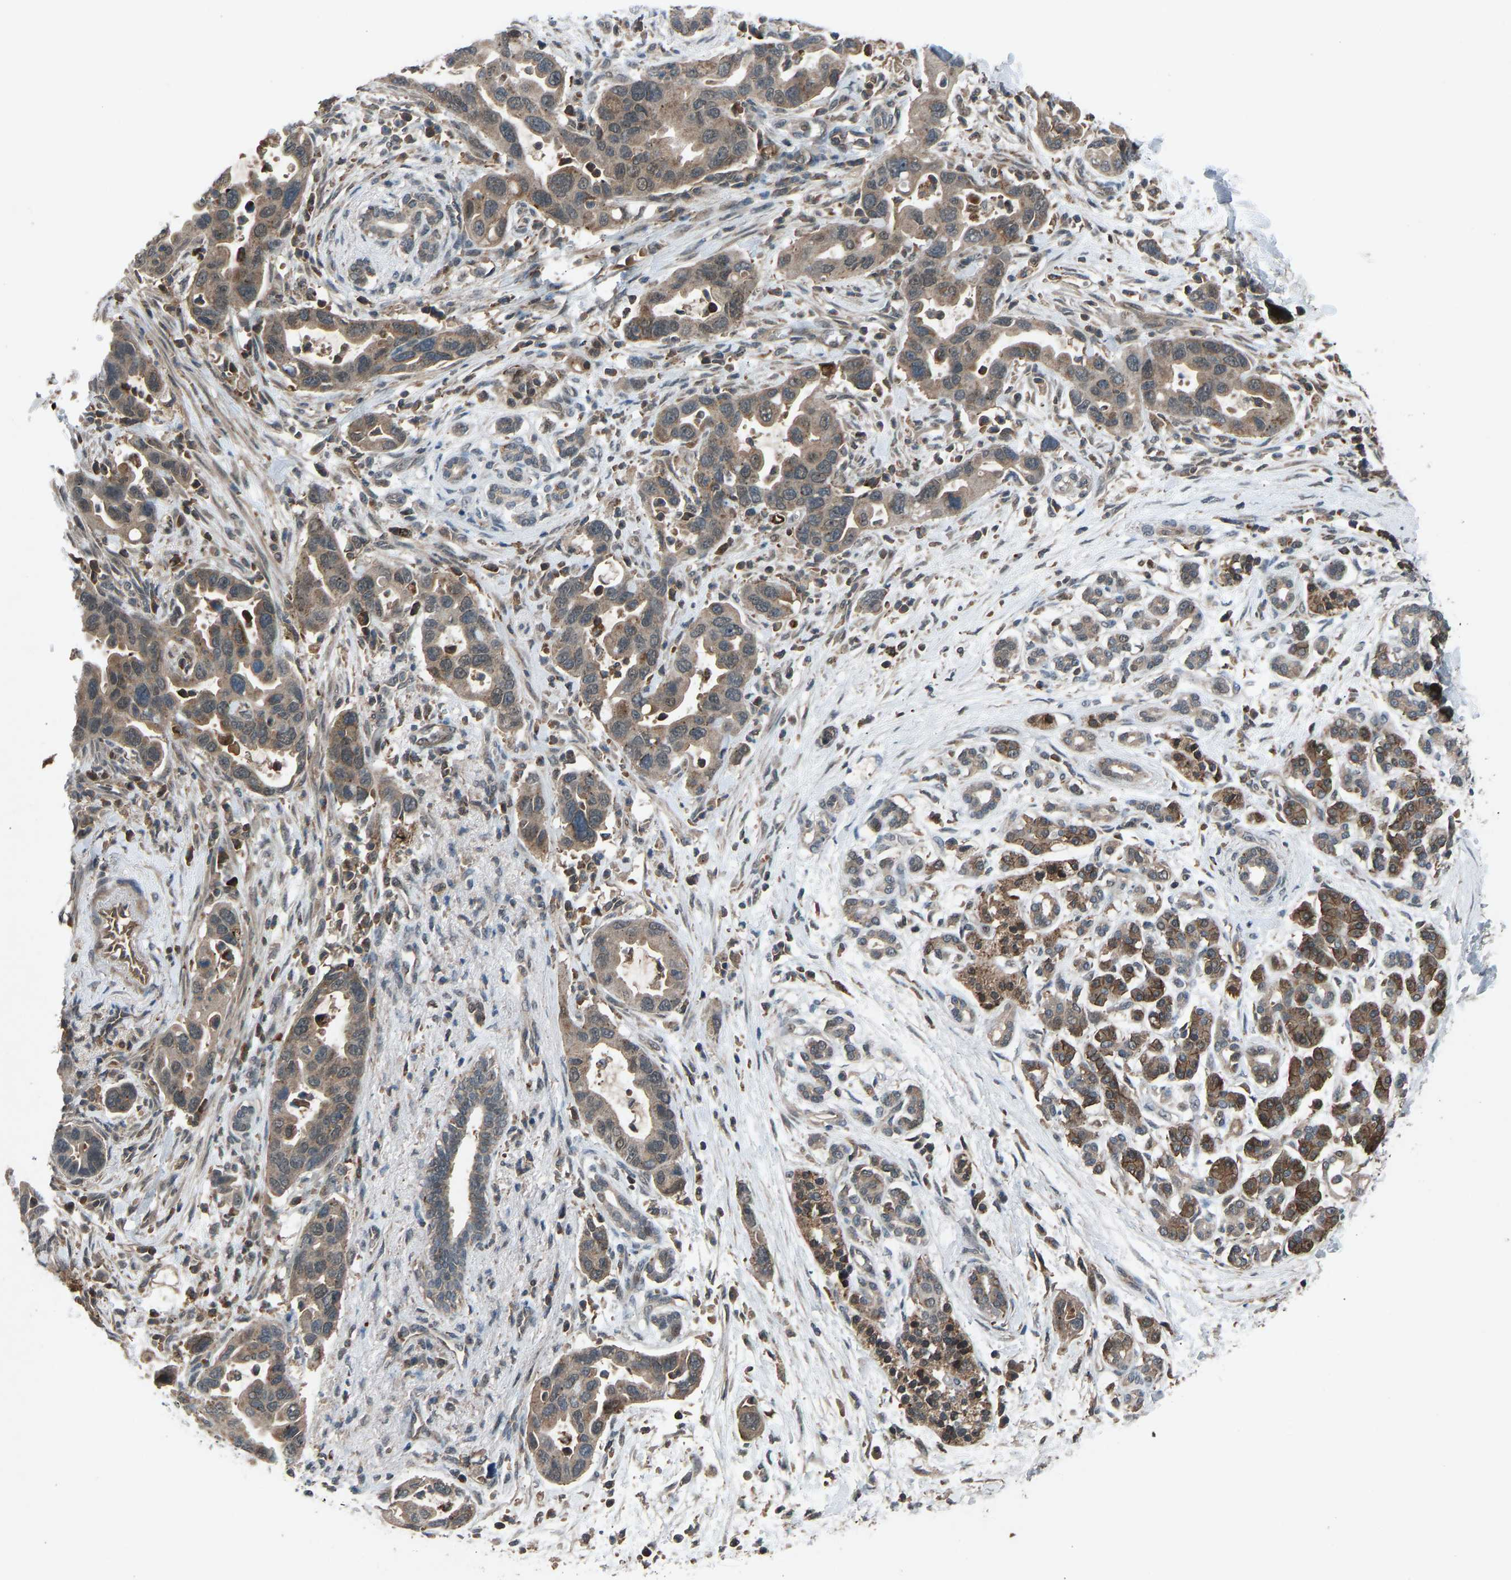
{"staining": {"intensity": "moderate", "quantity": ">75%", "location": "cytoplasmic/membranous"}, "tissue": "pancreatic cancer", "cell_type": "Tumor cells", "image_type": "cancer", "snomed": [{"axis": "morphology", "description": "Normal tissue, NOS"}, {"axis": "morphology", "description": "Adenocarcinoma, NOS"}, {"axis": "topography", "description": "Pancreas"}], "caption": "Immunohistochemistry (IHC) of human pancreatic cancer (adenocarcinoma) exhibits medium levels of moderate cytoplasmic/membranous expression in approximately >75% of tumor cells.", "gene": "SLC43A1", "patient": {"sex": "female", "age": 71}}